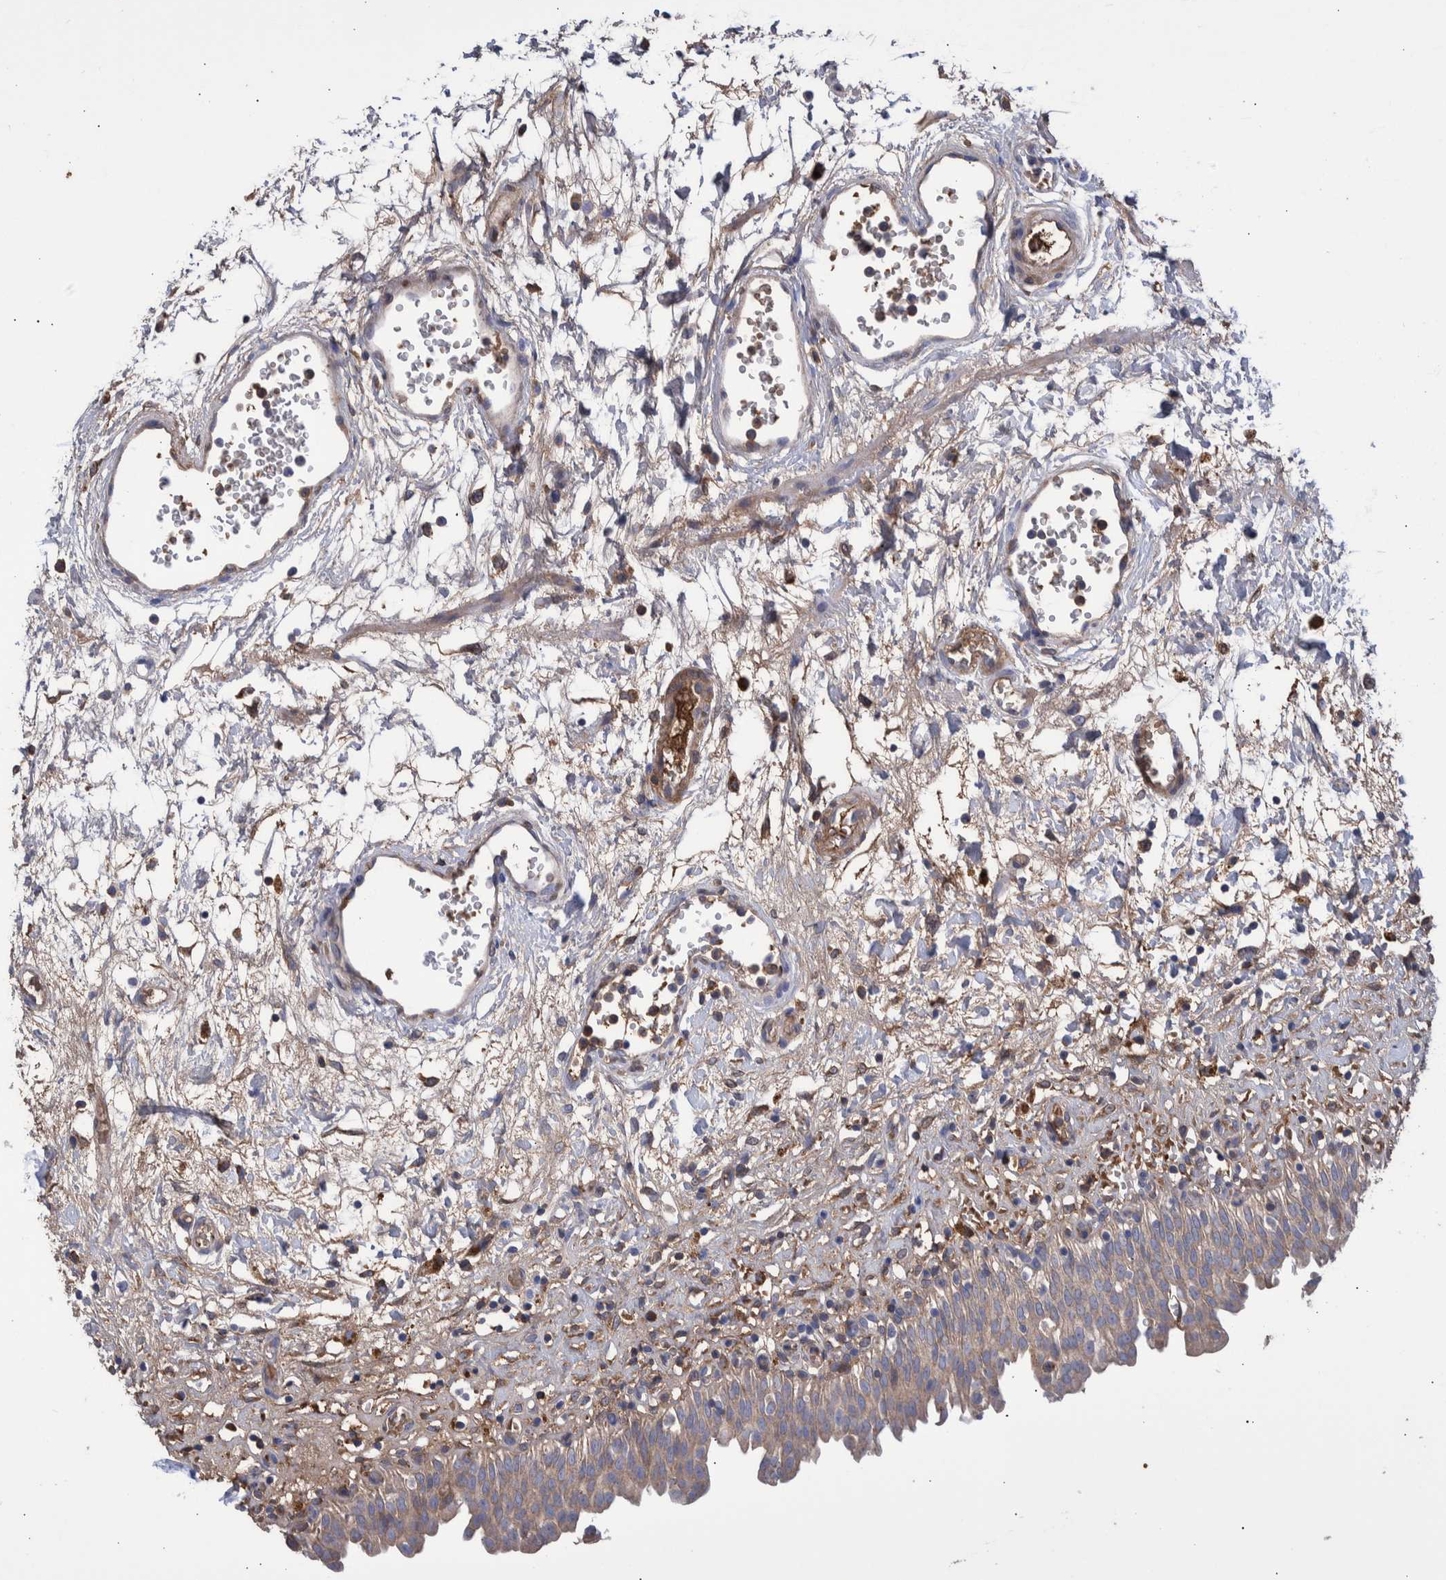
{"staining": {"intensity": "weak", "quantity": "25%-75%", "location": "cytoplasmic/membranous"}, "tissue": "urinary bladder", "cell_type": "Urothelial cells", "image_type": "normal", "snomed": [{"axis": "morphology", "description": "Urothelial carcinoma, High grade"}, {"axis": "topography", "description": "Urinary bladder"}], "caption": "Approximately 25%-75% of urothelial cells in unremarkable urinary bladder show weak cytoplasmic/membranous protein staining as visualized by brown immunohistochemical staining.", "gene": "DLL4", "patient": {"sex": "male", "age": 46}}